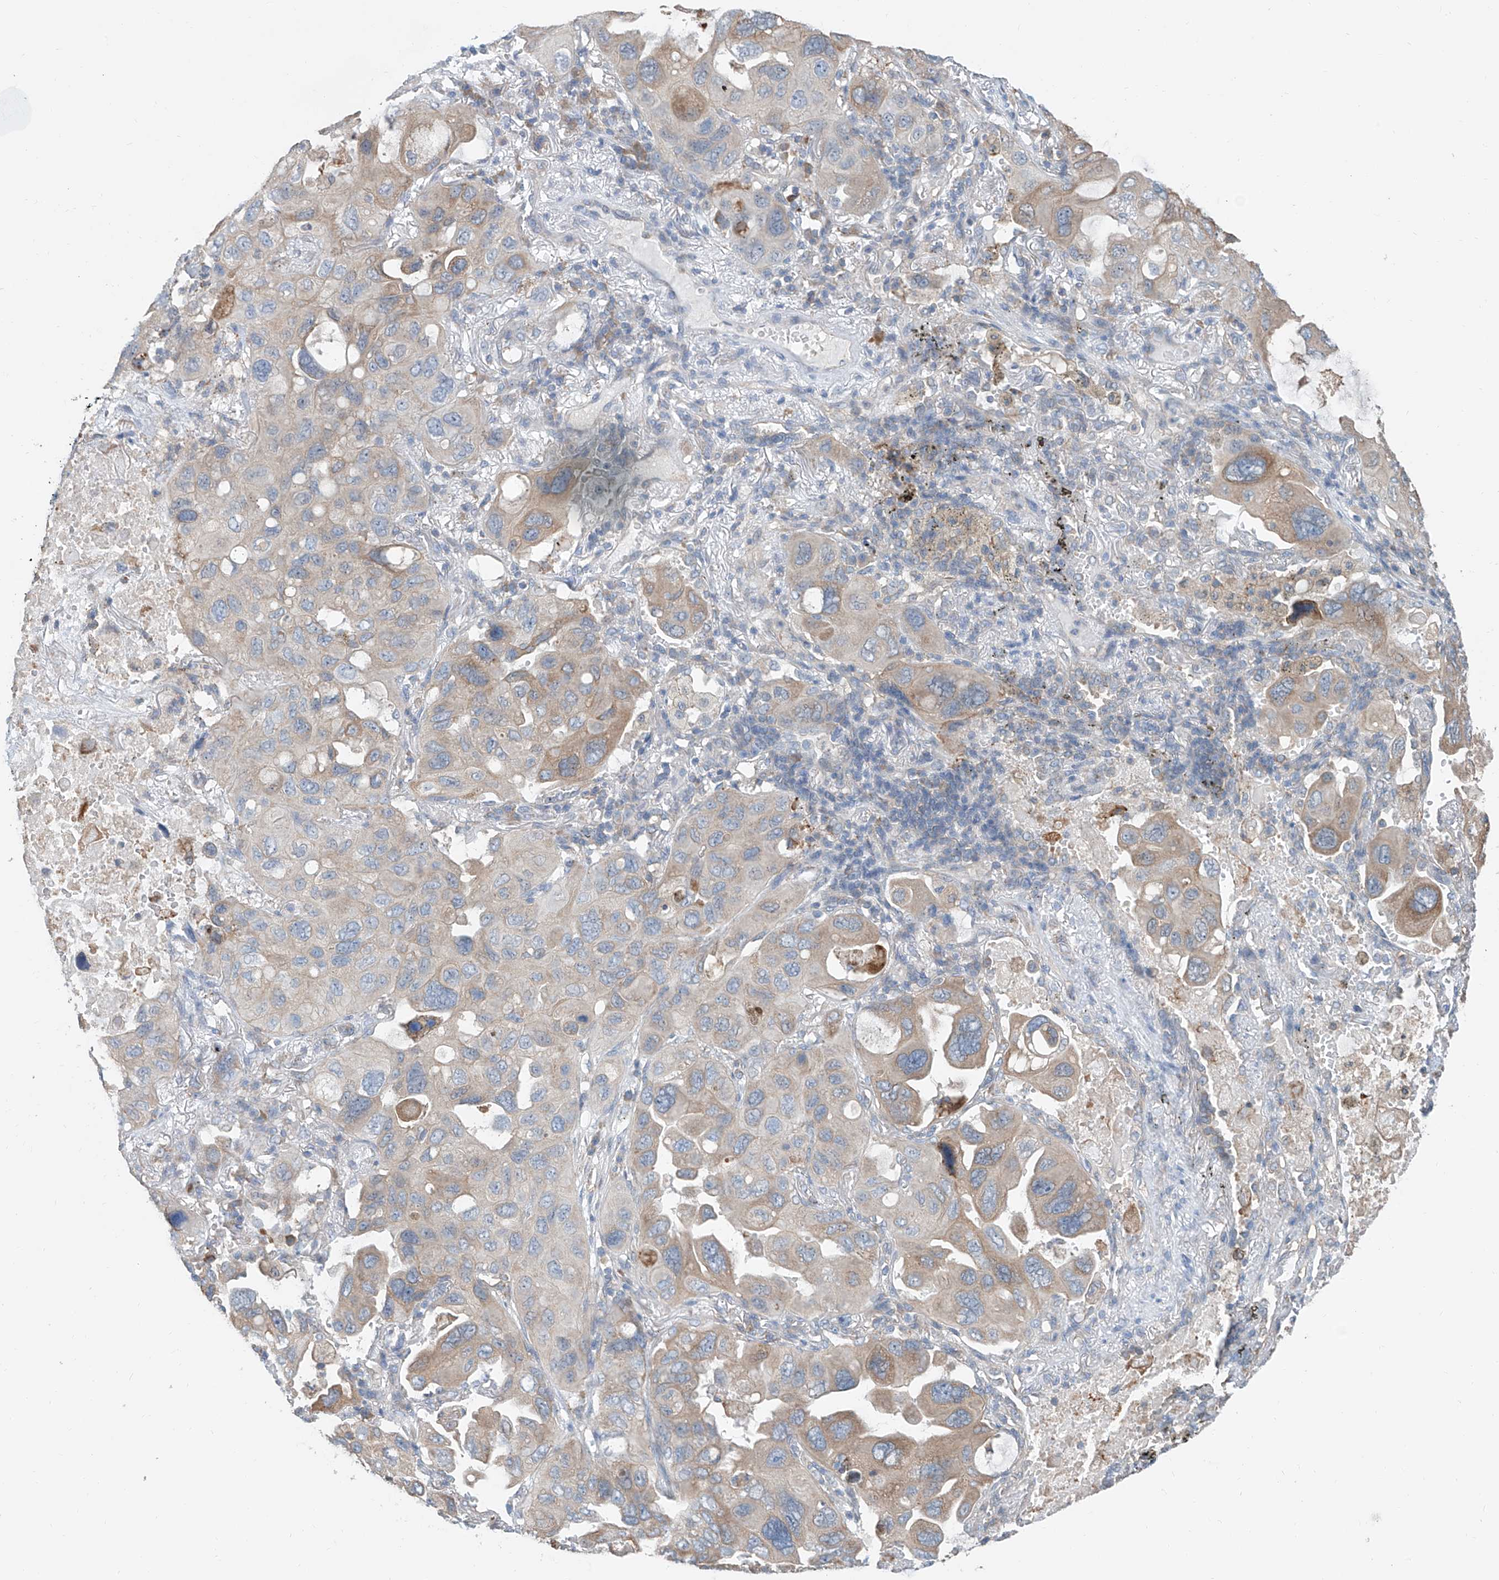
{"staining": {"intensity": "weak", "quantity": "25%-75%", "location": "cytoplasmic/membranous"}, "tissue": "lung cancer", "cell_type": "Tumor cells", "image_type": "cancer", "snomed": [{"axis": "morphology", "description": "Squamous cell carcinoma, NOS"}, {"axis": "topography", "description": "Lung"}], "caption": "Lung cancer (squamous cell carcinoma) stained with a protein marker shows weak staining in tumor cells.", "gene": "KCNK10", "patient": {"sex": "female", "age": 73}}